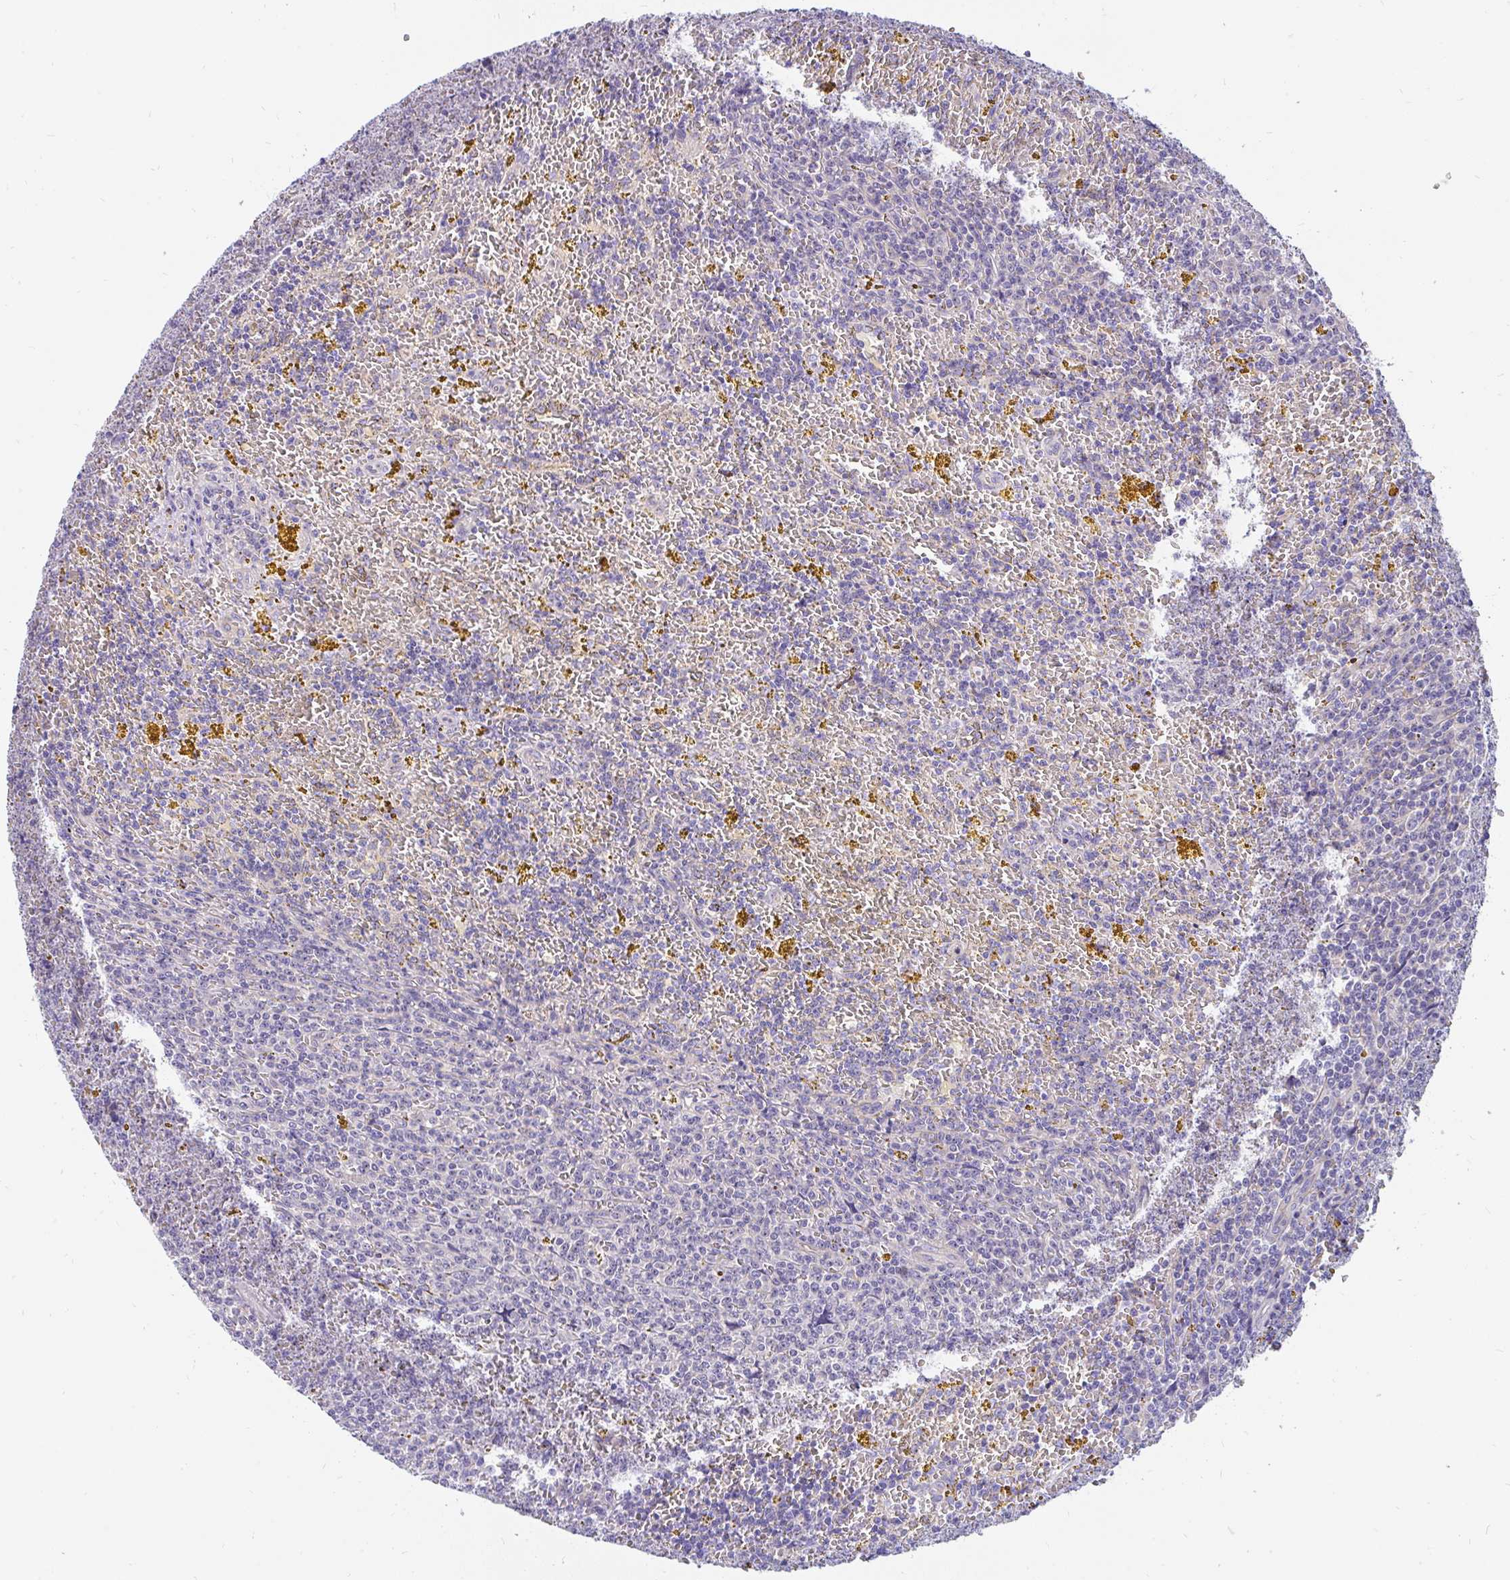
{"staining": {"intensity": "negative", "quantity": "none", "location": "none"}, "tissue": "lymphoma", "cell_type": "Tumor cells", "image_type": "cancer", "snomed": [{"axis": "morphology", "description": "Malignant lymphoma, non-Hodgkin's type, Low grade"}, {"axis": "topography", "description": "Spleen"}, {"axis": "topography", "description": "Lymph node"}], "caption": "Tumor cells show no significant protein staining in lymphoma. (DAB immunohistochemistry, high magnification).", "gene": "LRRC26", "patient": {"sex": "female", "age": 66}}